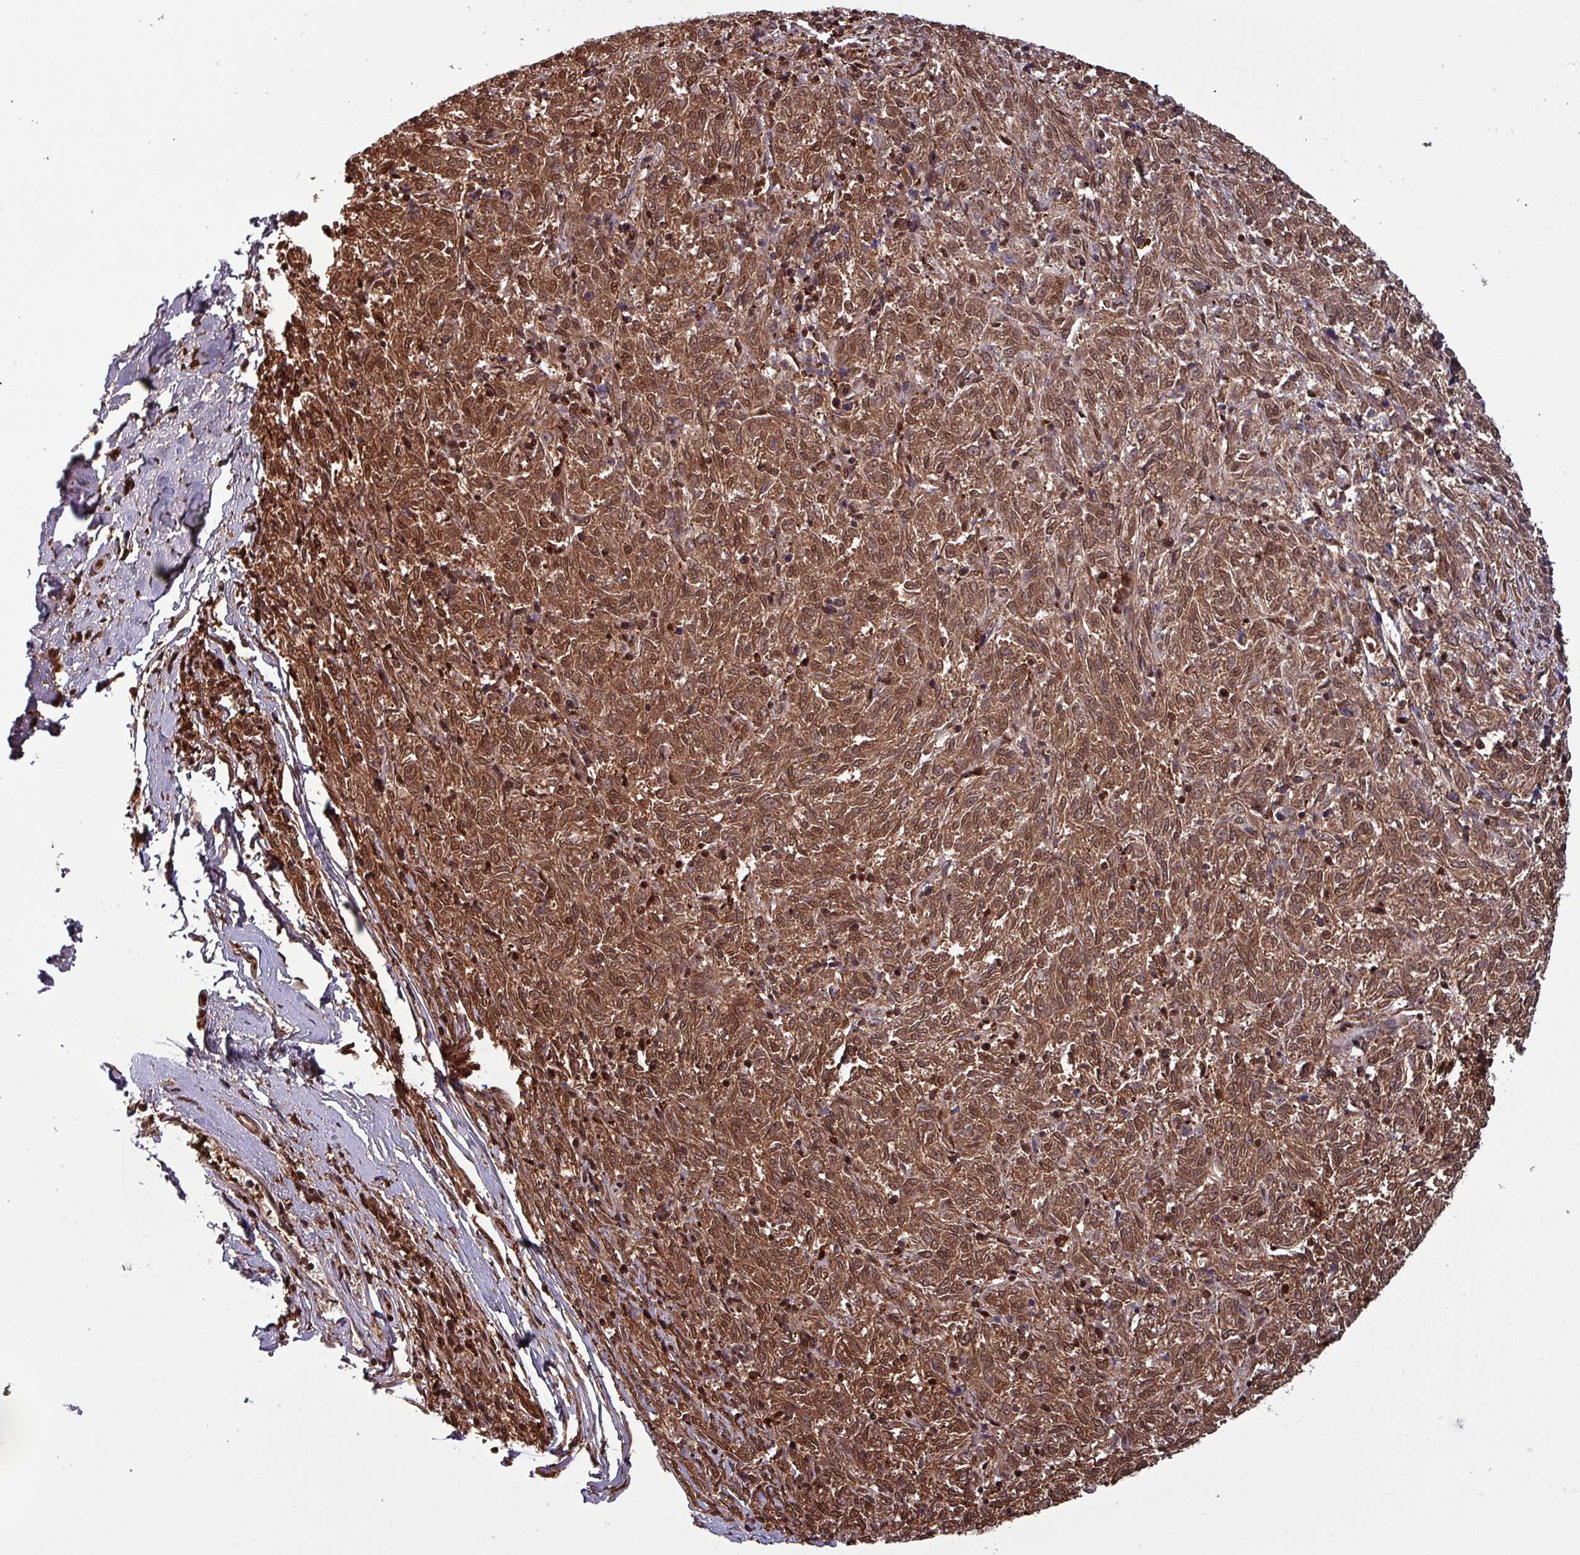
{"staining": {"intensity": "strong", "quantity": ">75%", "location": "cytoplasmic/membranous,nuclear"}, "tissue": "melanoma", "cell_type": "Tumor cells", "image_type": "cancer", "snomed": [{"axis": "morphology", "description": "Malignant melanoma, NOS"}, {"axis": "topography", "description": "Skin"}], "caption": "This is a micrograph of immunohistochemistry (IHC) staining of melanoma, which shows strong positivity in the cytoplasmic/membranous and nuclear of tumor cells.", "gene": "PSMB8", "patient": {"sex": "female", "age": 72}}